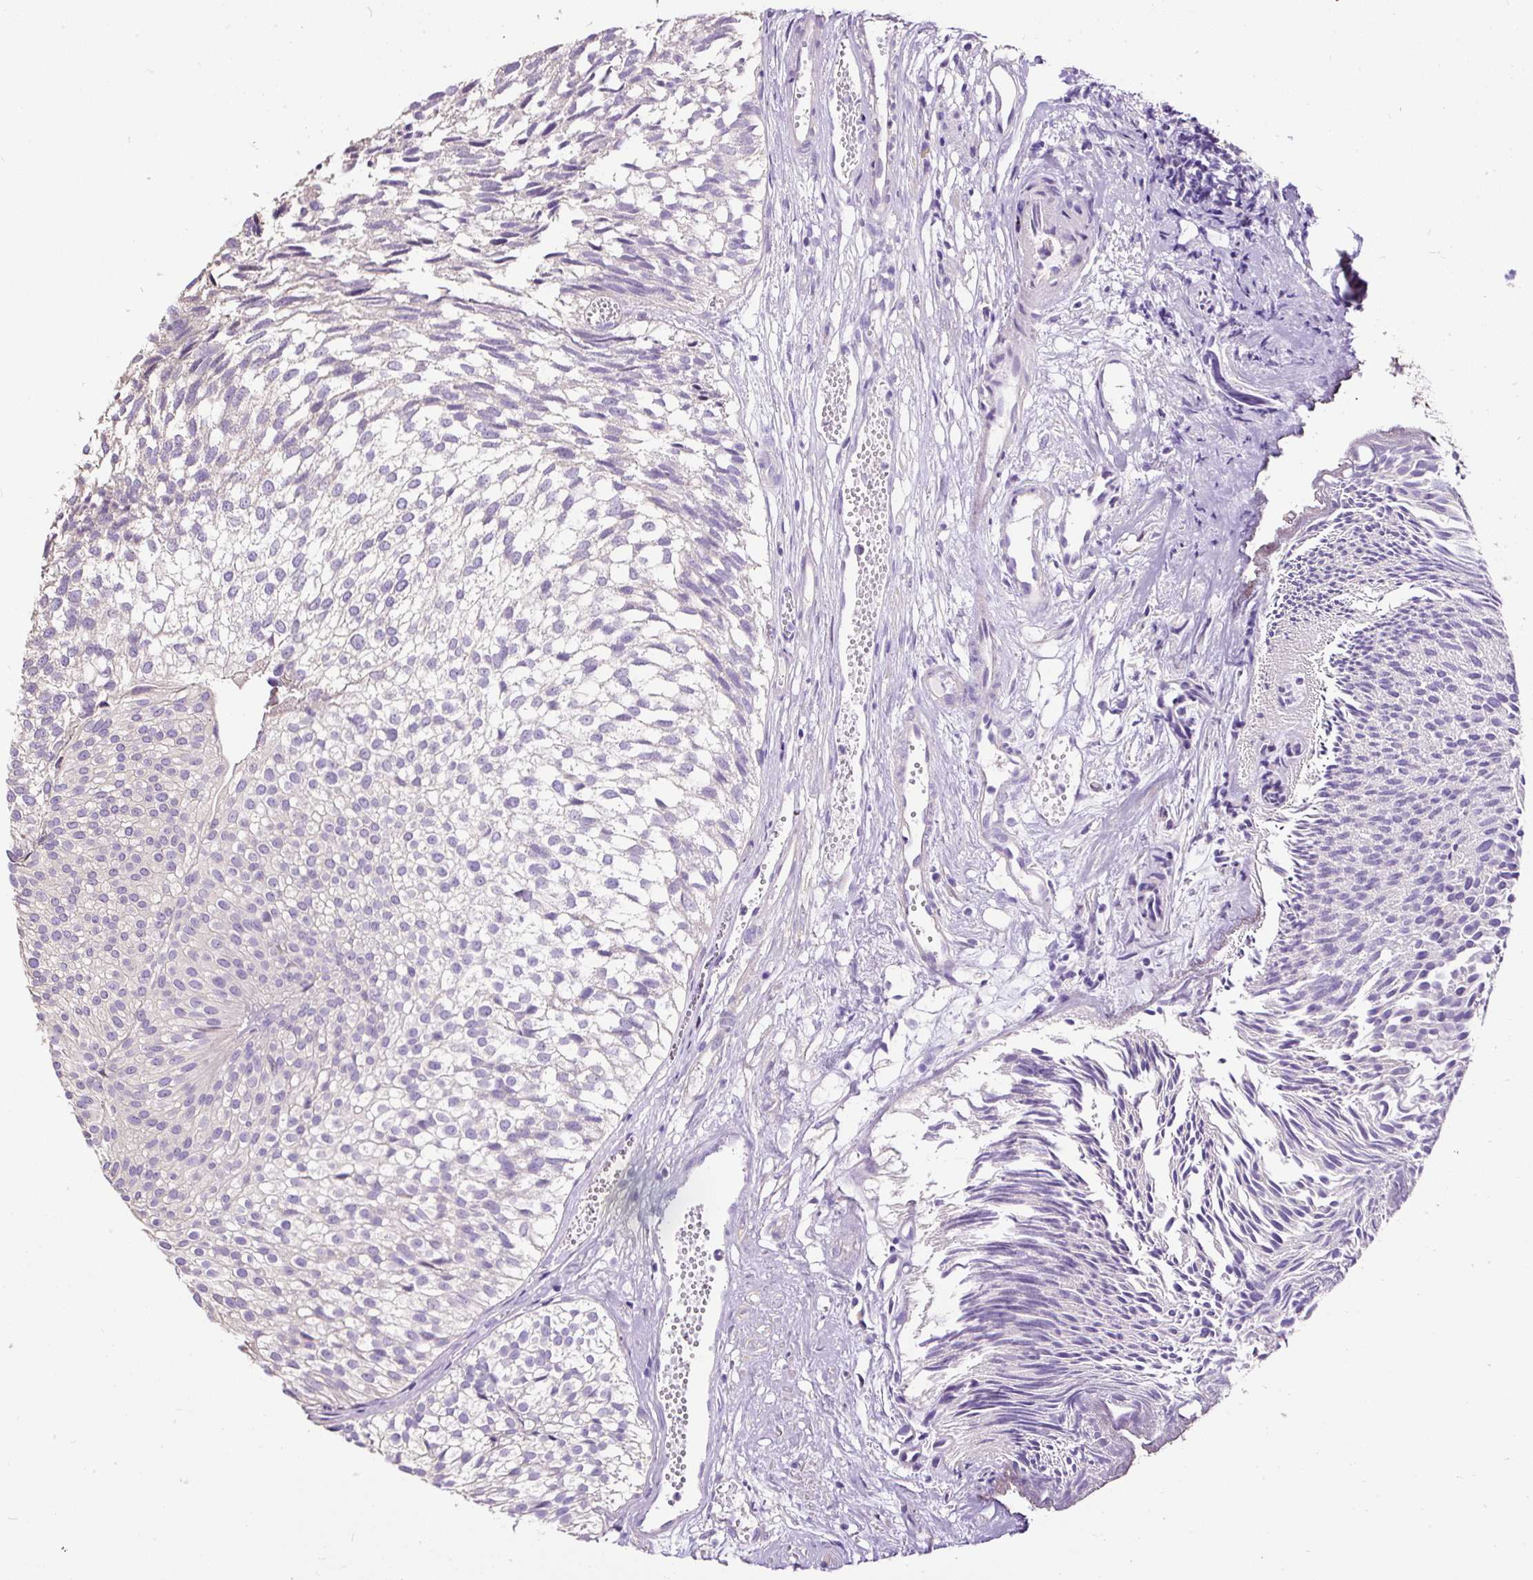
{"staining": {"intensity": "negative", "quantity": "none", "location": "none"}, "tissue": "urothelial cancer", "cell_type": "Tumor cells", "image_type": "cancer", "snomed": [{"axis": "morphology", "description": "Urothelial carcinoma, Low grade"}, {"axis": "topography", "description": "Urinary bladder"}], "caption": "There is no significant positivity in tumor cells of low-grade urothelial carcinoma.", "gene": "PDIA2", "patient": {"sex": "male", "age": 91}}